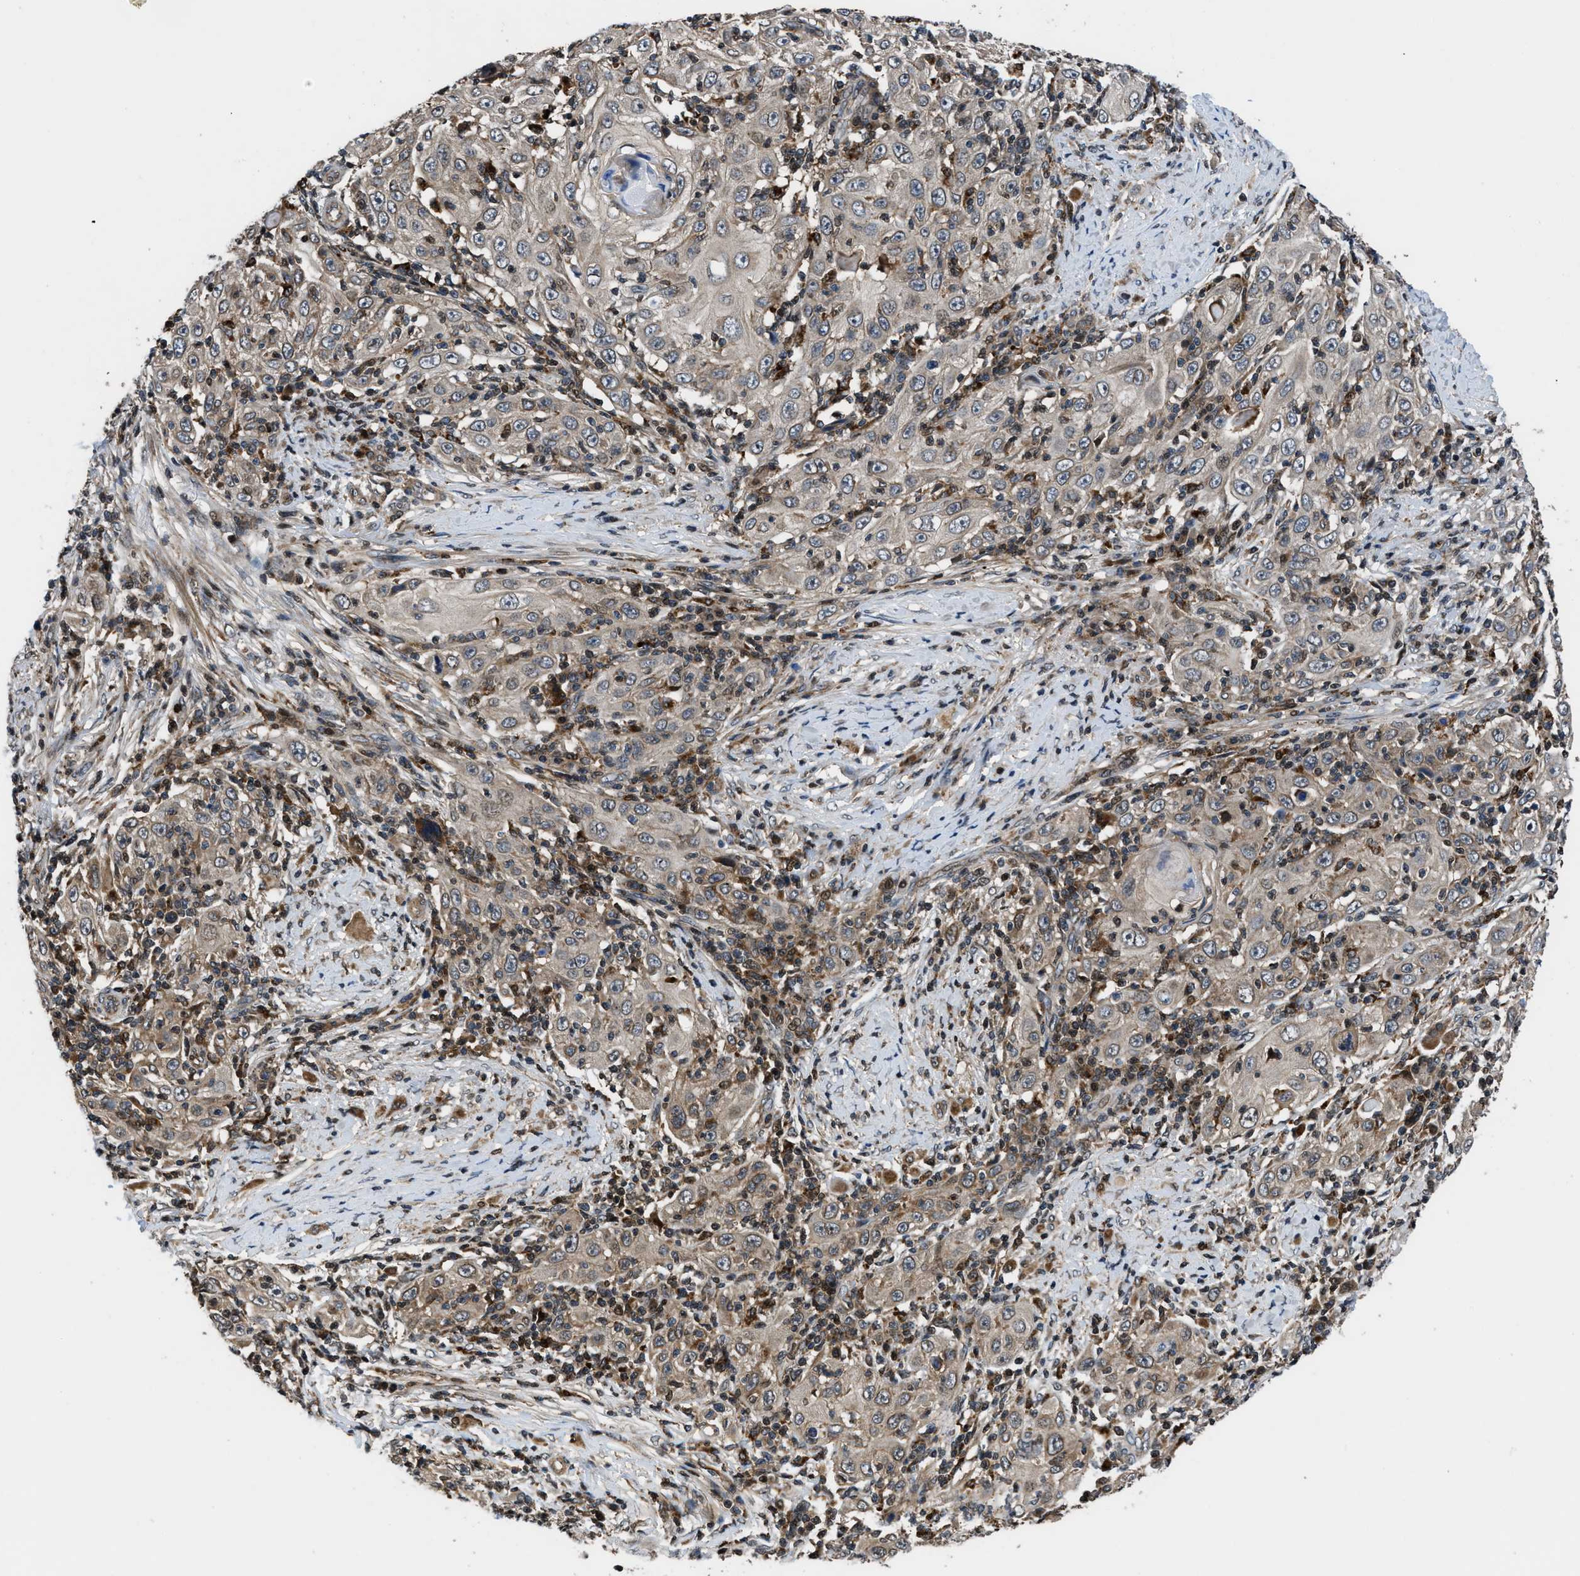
{"staining": {"intensity": "weak", "quantity": ">75%", "location": "cytoplasmic/membranous,nuclear"}, "tissue": "skin cancer", "cell_type": "Tumor cells", "image_type": "cancer", "snomed": [{"axis": "morphology", "description": "Squamous cell carcinoma, NOS"}, {"axis": "topography", "description": "Skin"}], "caption": "A micrograph of human skin cancer stained for a protein reveals weak cytoplasmic/membranous and nuclear brown staining in tumor cells.", "gene": "CTBS", "patient": {"sex": "female", "age": 88}}